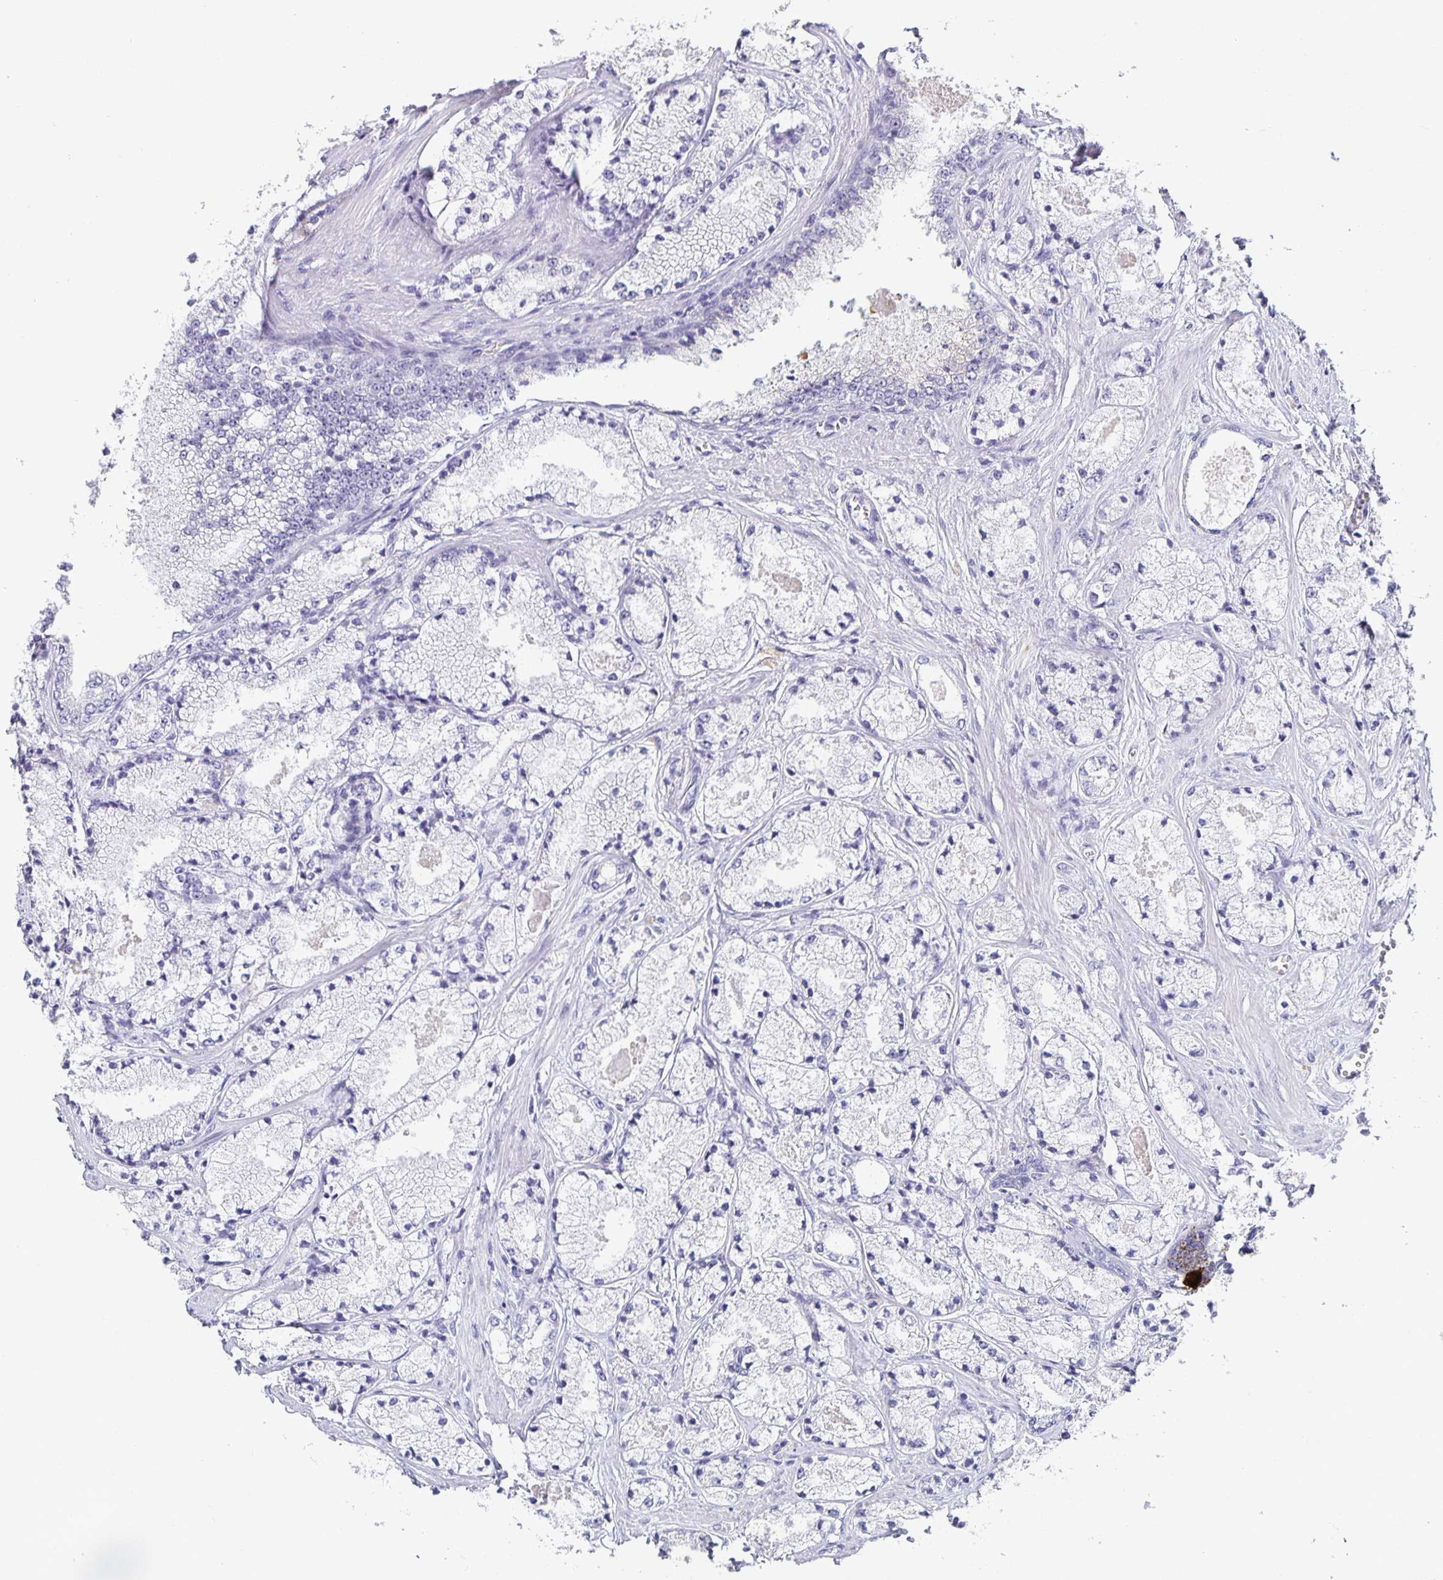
{"staining": {"intensity": "negative", "quantity": "none", "location": "none"}, "tissue": "prostate cancer", "cell_type": "Tumor cells", "image_type": "cancer", "snomed": [{"axis": "morphology", "description": "Adenocarcinoma, High grade"}, {"axis": "topography", "description": "Prostate"}], "caption": "Tumor cells are negative for protein expression in human prostate cancer (adenocarcinoma (high-grade)).", "gene": "CHGA", "patient": {"sex": "male", "age": 63}}